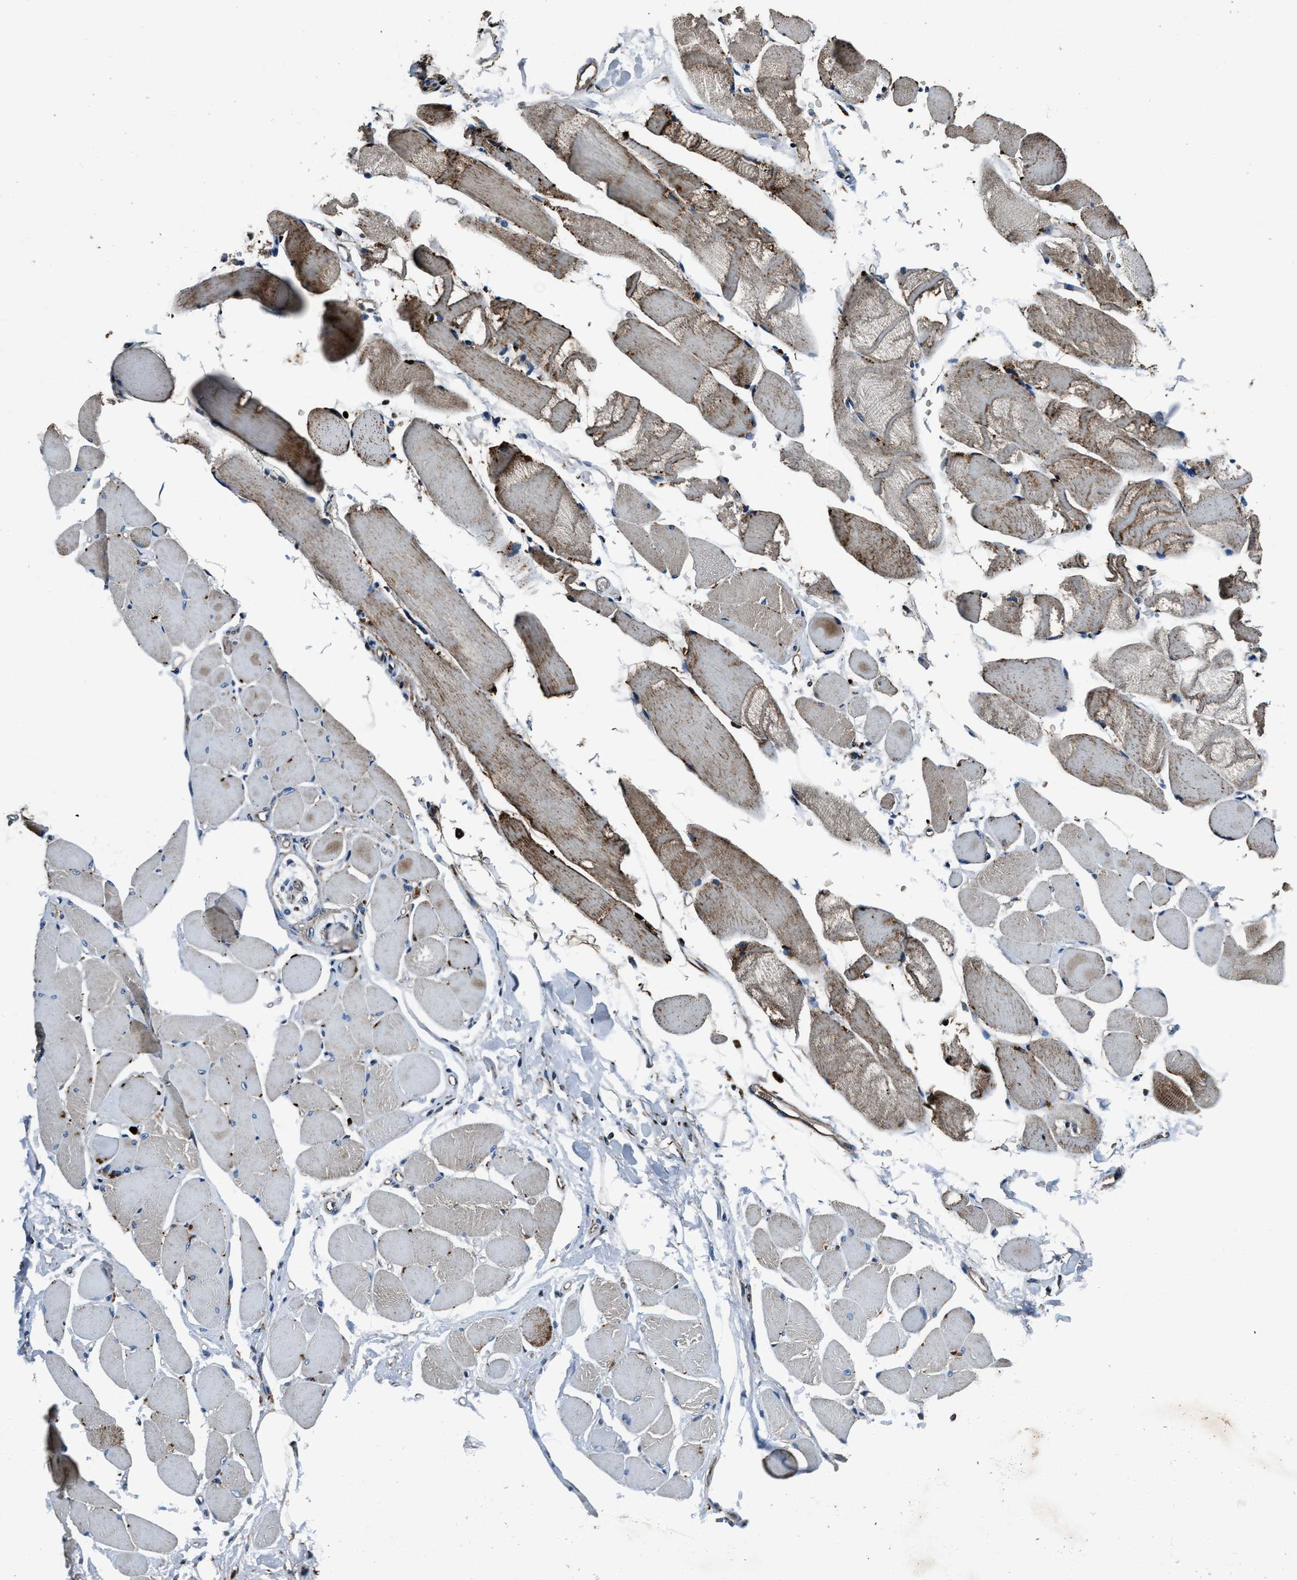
{"staining": {"intensity": "weak", "quantity": "25%-75%", "location": "cytoplasmic/membranous"}, "tissue": "skeletal muscle", "cell_type": "Myocytes", "image_type": "normal", "snomed": [{"axis": "morphology", "description": "Normal tissue, NOS"}, {"axis": "topography", "description": "Skeletal muscle"}, {"axis": "topography", "description": "Peripheral nerve tissue"}], "caption": "Skeletal muscle stained with DAB immunohistochemistry displays low levels of weak cytoplasmic/membranous staining in about 25%-75% of myocytes. (DAB IHC with brightfield microscopy, high magnification).", "gene": "OGDH", "patient": {"sex": "female", "age": 84}}